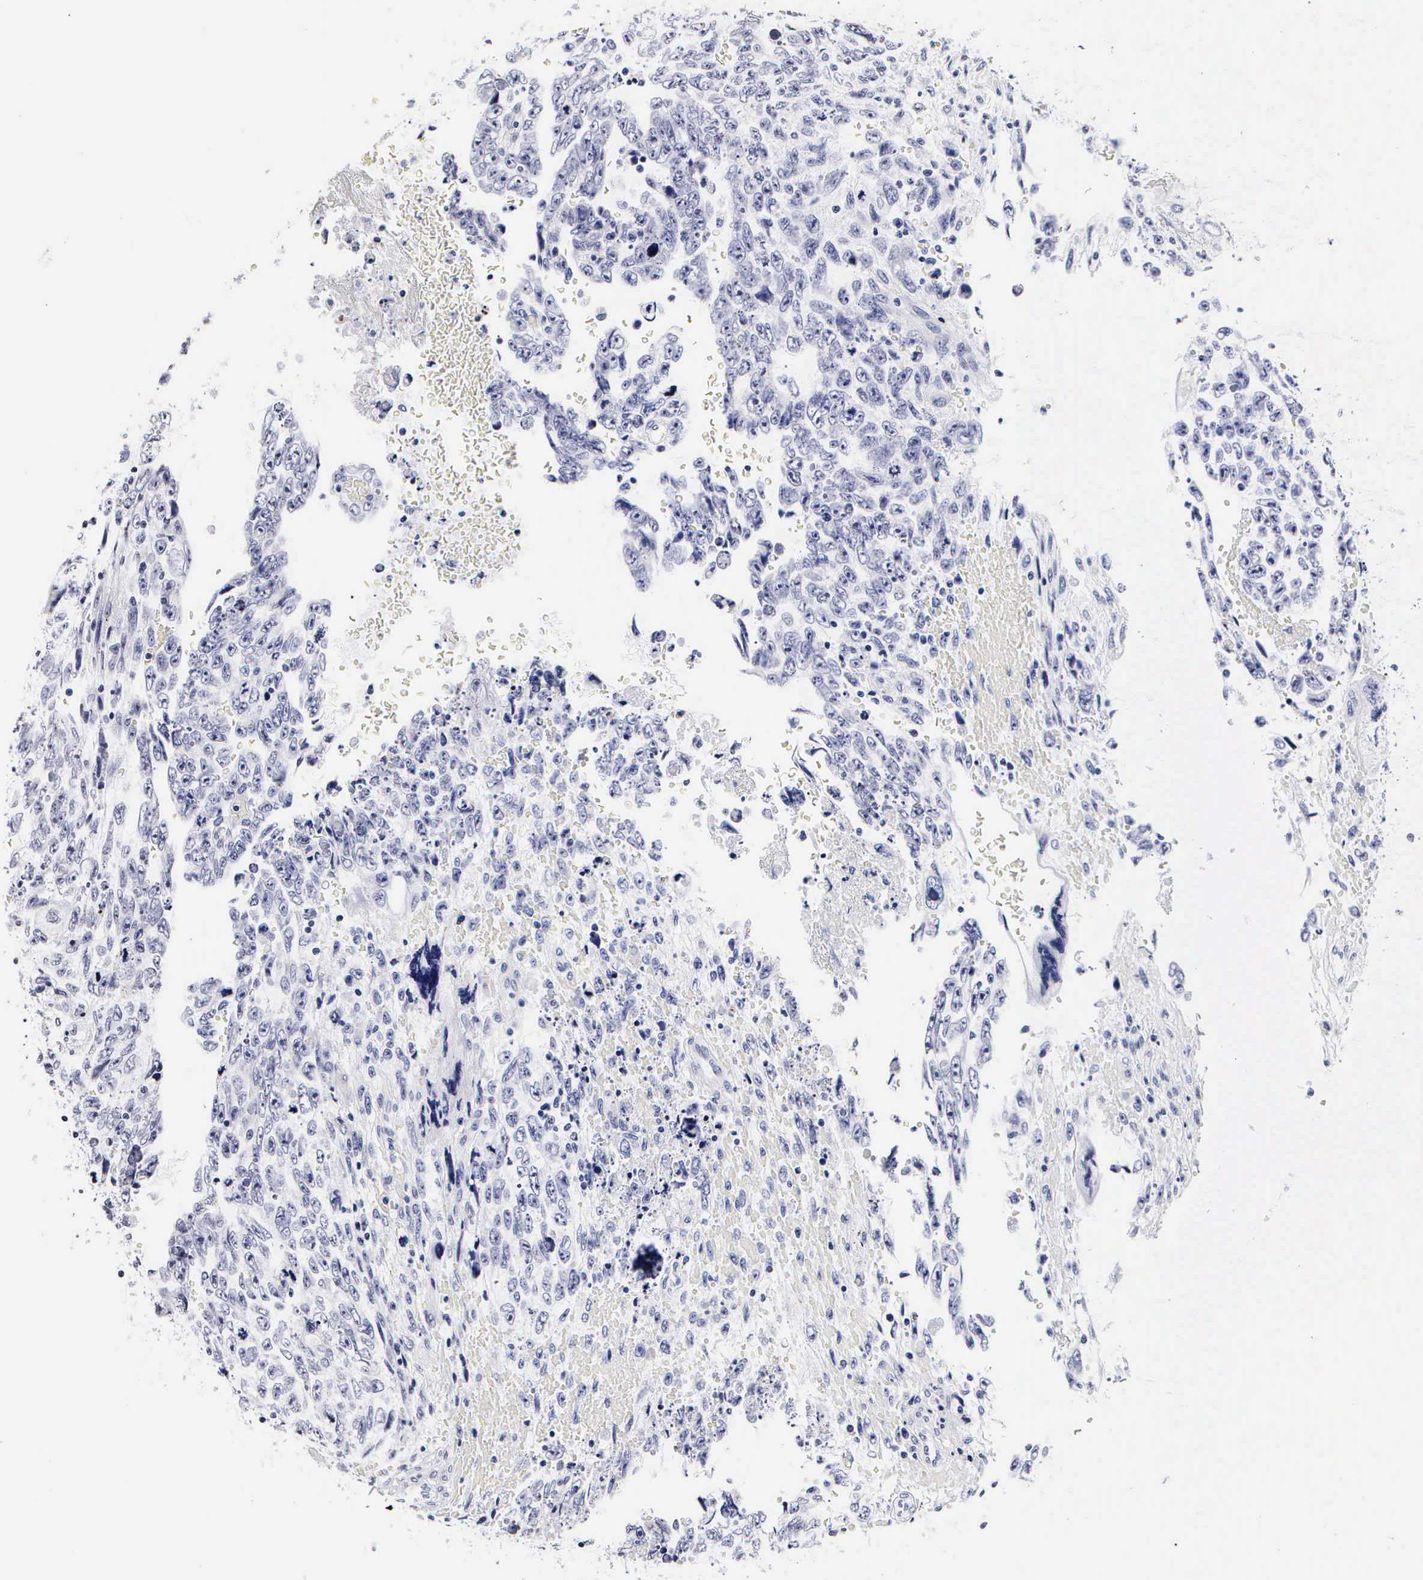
{"staining": {"intensity": "negative", "quantity": "none", "location": "none"}, "tissue": "testis cancer", "cell_type": "Tumor cells", "image_type": "cancer", "snomed": [{"axis": "morphology", "description": "Carcinoma, Embryonal, NOS"}, {"axis": "topography", "description": "Testis"}], "caption": "The immunohistochemistry (IHC) histopathology image has no significant positivity in tumor cells of embryonal carcinoma (testis) tissue. (DAB immunohistochemistry (IHC), high magnification).", "gene": "RNASE6", "patient": {"sex": "male", "age": 28}}